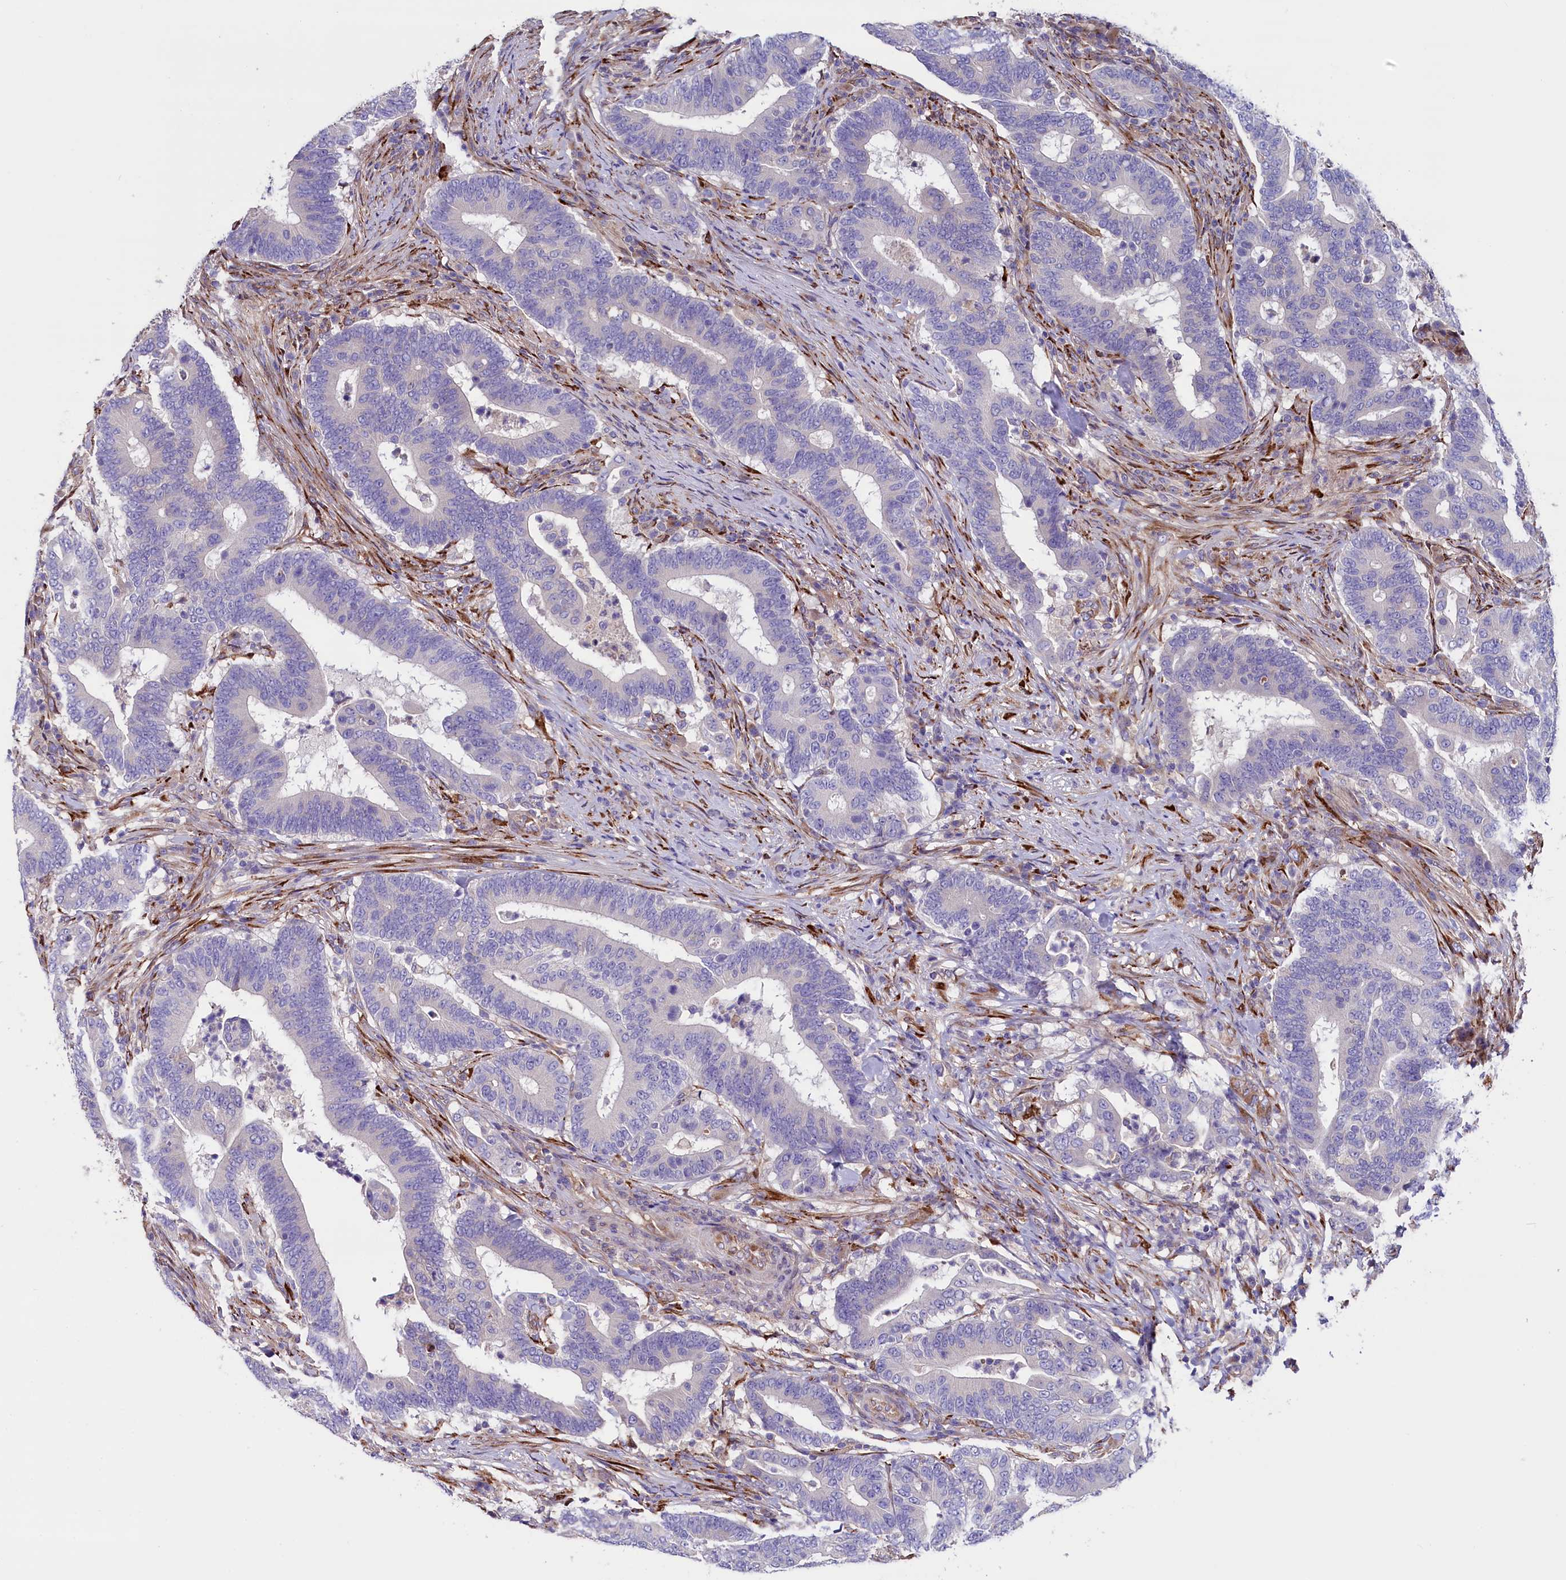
{"staining": {"intensity": "negative", "quantity": "none", "location": "none"}, "tissue": "colorectal cancer", "cell_type": "Tumor cells", "image_type": "cancer", "snomed": [{"axis": "morphology", "description": "Adenocarcinoma, NOS"}, {"axis": "topography", "description": "Colon"}], "caption": "The image demonstrates no significant expression in tumor cells of adenocarcinoma (colorectal).", "gene": "GPR108", "patient": {"sex": "female", "age": 66}}